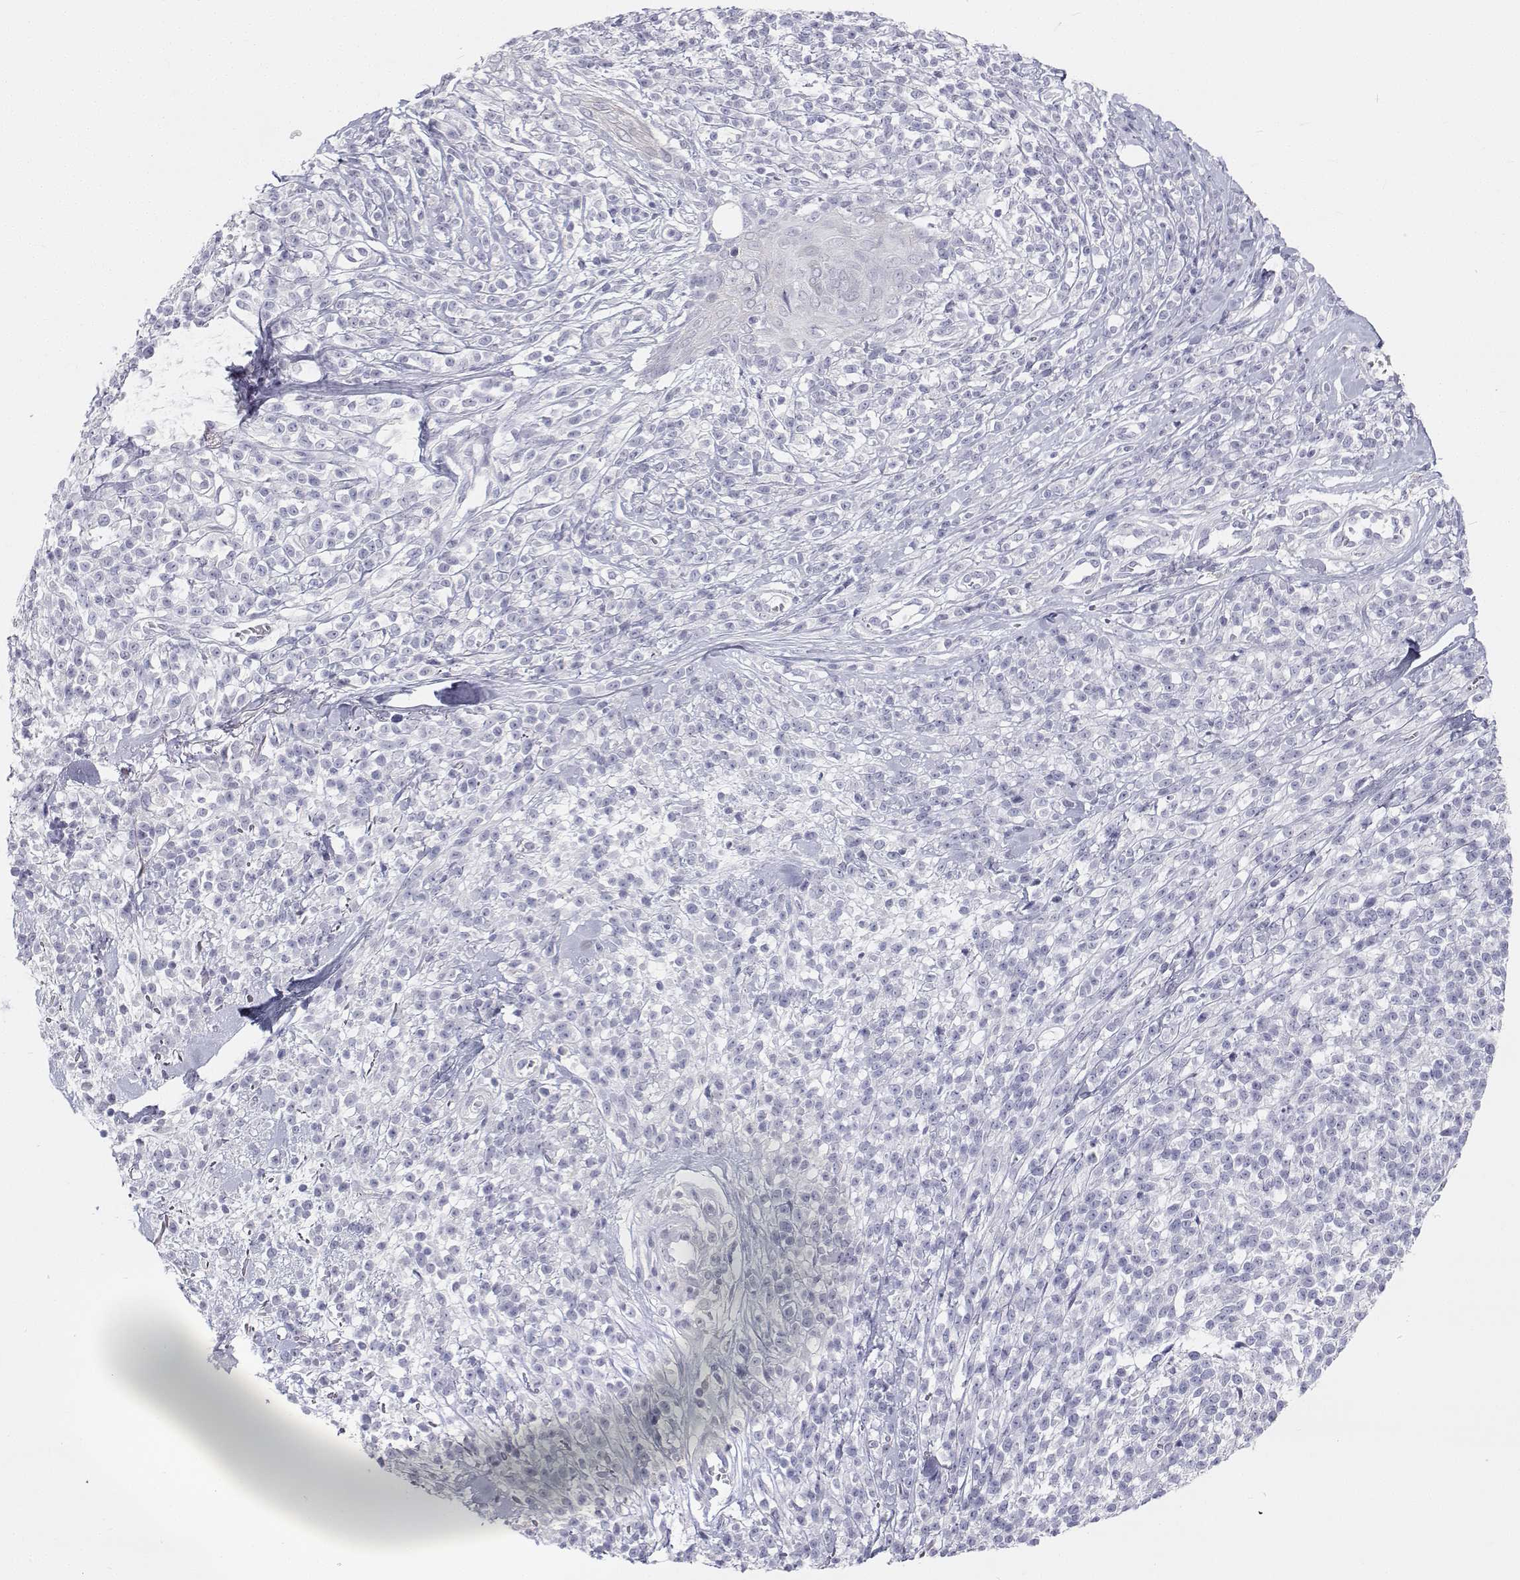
{"staining": {"intensity": "negative", "quantity": "none", "location": "none"}, "tissue": "melanoma", "cell_type": "Tumor cells", "image_type": "cancer", "snomed": [{"axis": "morphology", "description": "Malignant melanoma, NOS"}, {"axis": "topography", "description": "Skin"}, {"axis": "topography", "description": "Skin of trunk"}], "caption": "This is an IHC micrograph of malignant melanoma. There is no staining in tumor cells.", "gene": "TTN", "patient": {"sex": "male", "age": 74}}